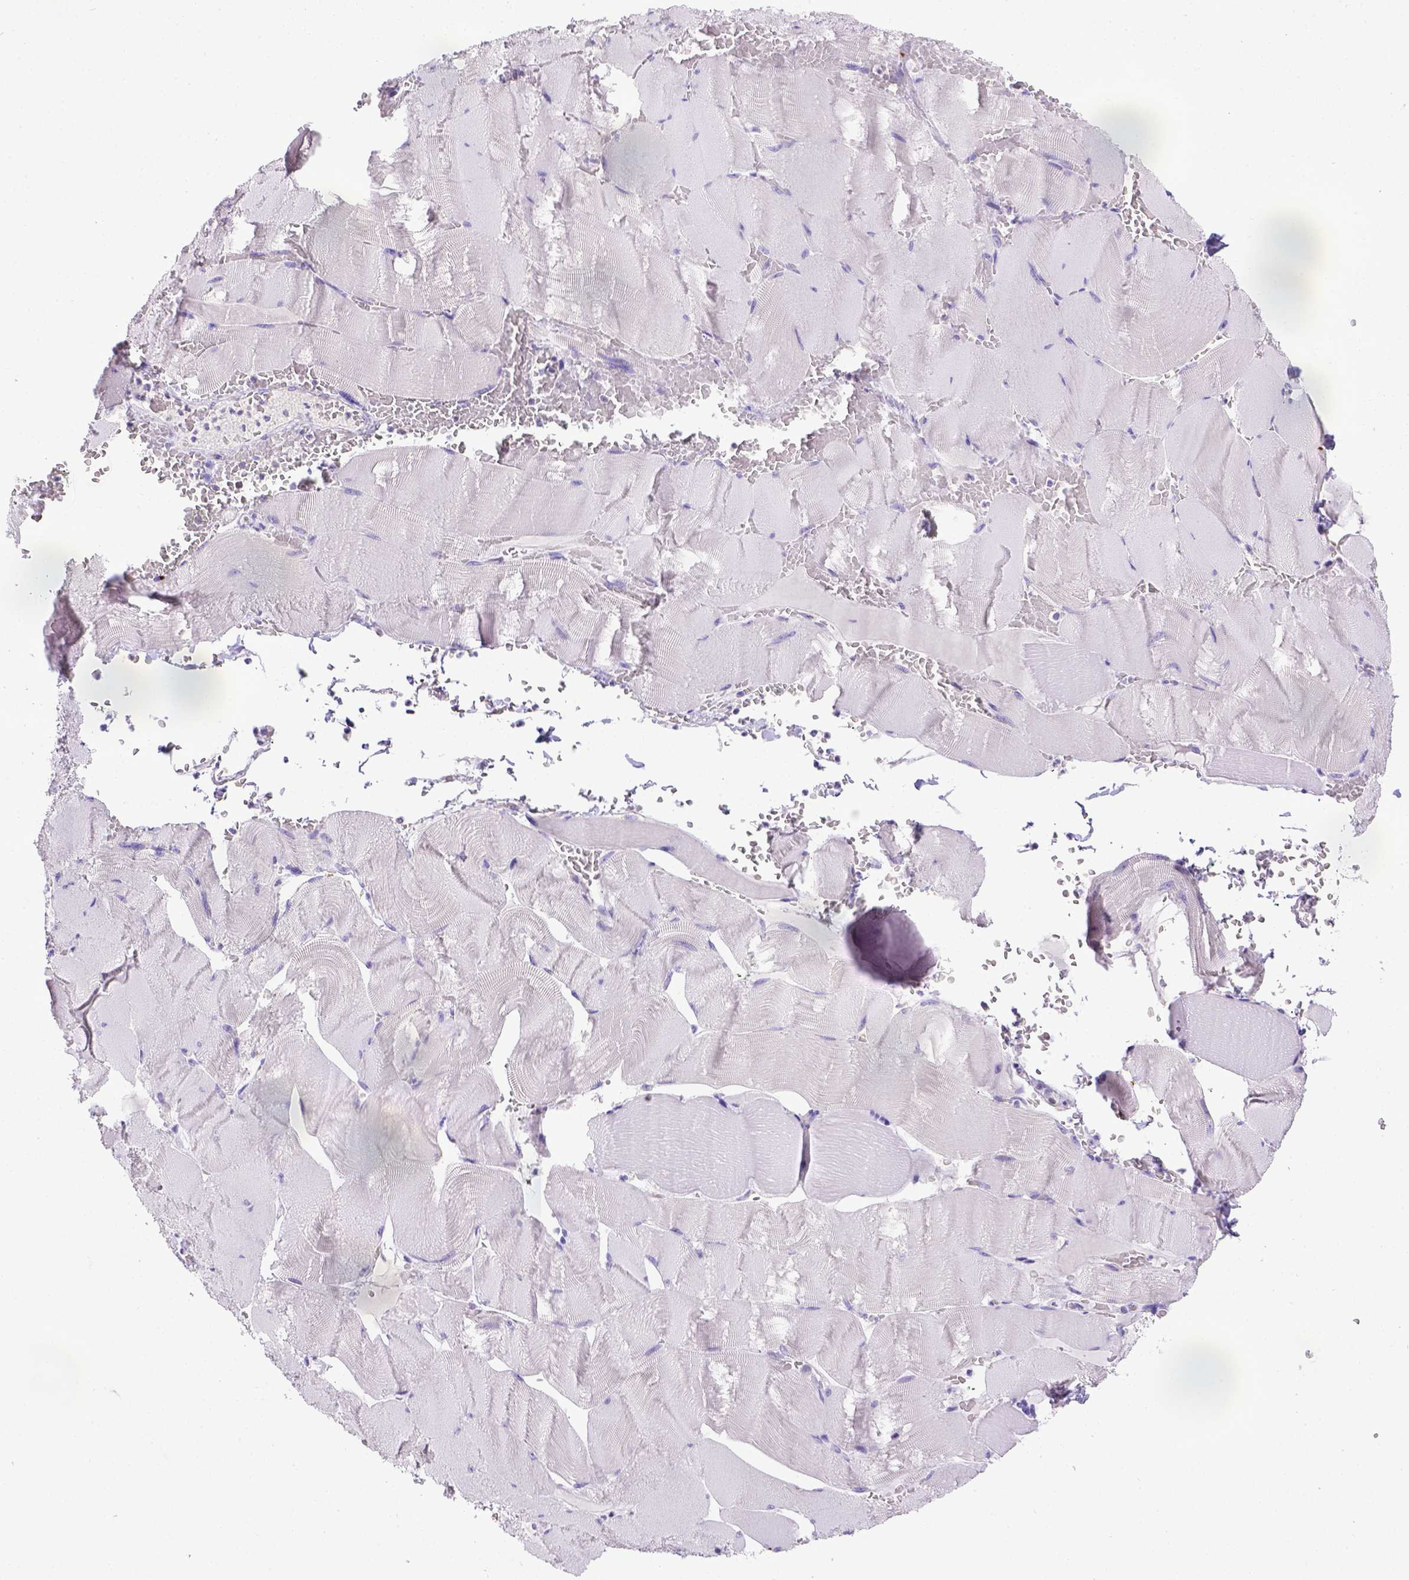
{"staining": {"intensity": "negative", "quantity": "none", "location": "none"}, "tissue": "skeletal muscle", "cell_type": "Myocytes", "image_type": "normal", "snomed": [{"axis": "morphology", "description": "Normal tissue, NOS"}, {"axis": "topography", "description": "Skeletal muscle"}], "caption": "Immunohistochemistry of benign human skeletal muscle exhibits no positivity in myocytes.", "gene": "SPEF1", "patient": {"sex": "male", "age": 56}}